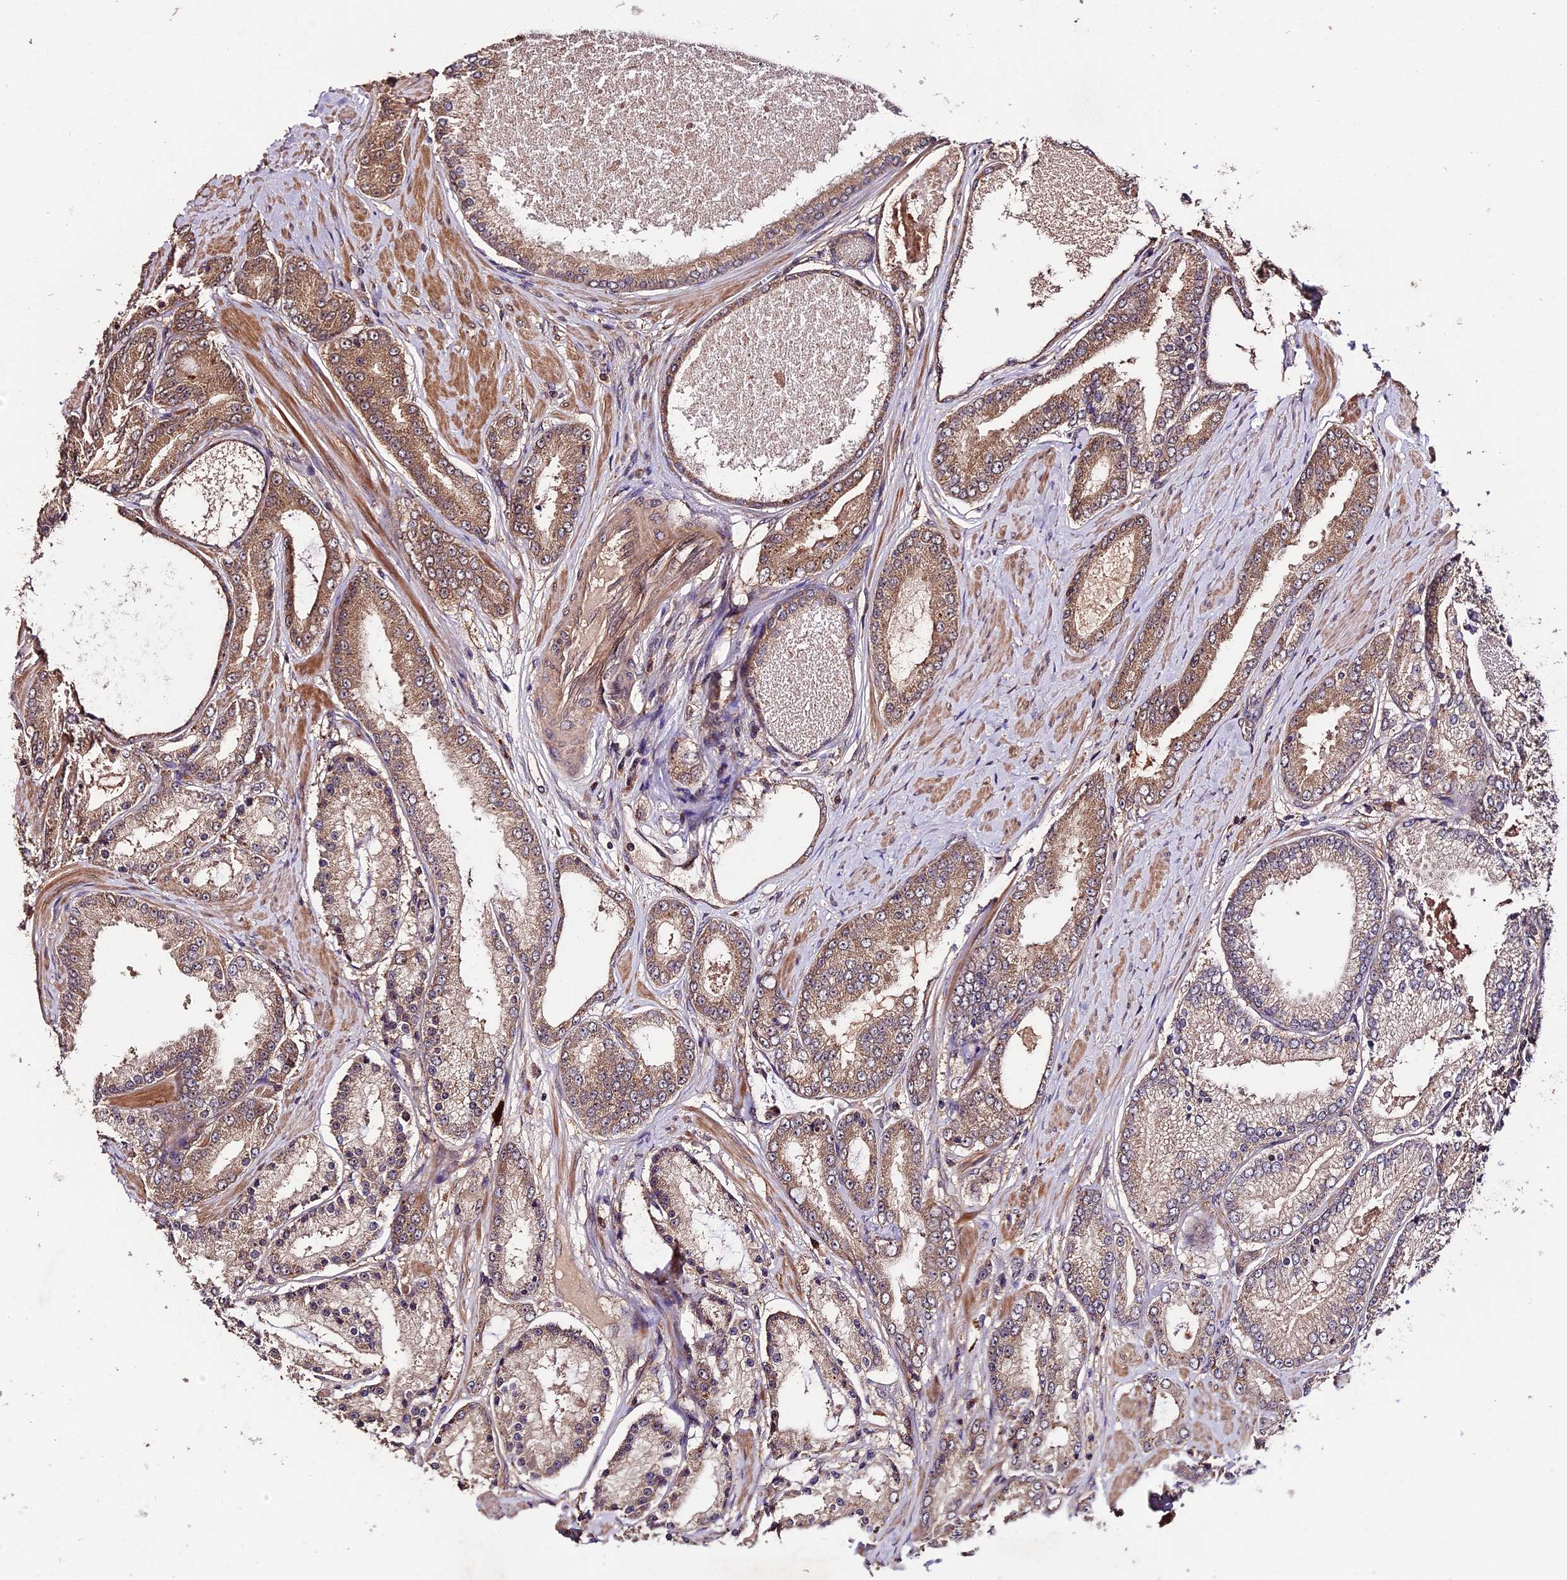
{"staining": {"intensity": "moderate", "quantity": ">75%", "location": "cytoplasmic/membranous"}, "tissue": "prostate cancer", "cell_type": "Tumor cells", "image_type": "cancer", "snomed": [{"axis": "morphology", "description": "Adenocarcinoma, High grade"}, {"axis": "topography", "description": "Prostate"}], "caption": "Approximately >75% of tumor cells in human prostate cancer show moderate cytoplasmic/membranous protein positivity as visualized by brown immunohistochemical staining.", "gene": "TRMT1", "patient": {"sex": "male", "age": 59}}